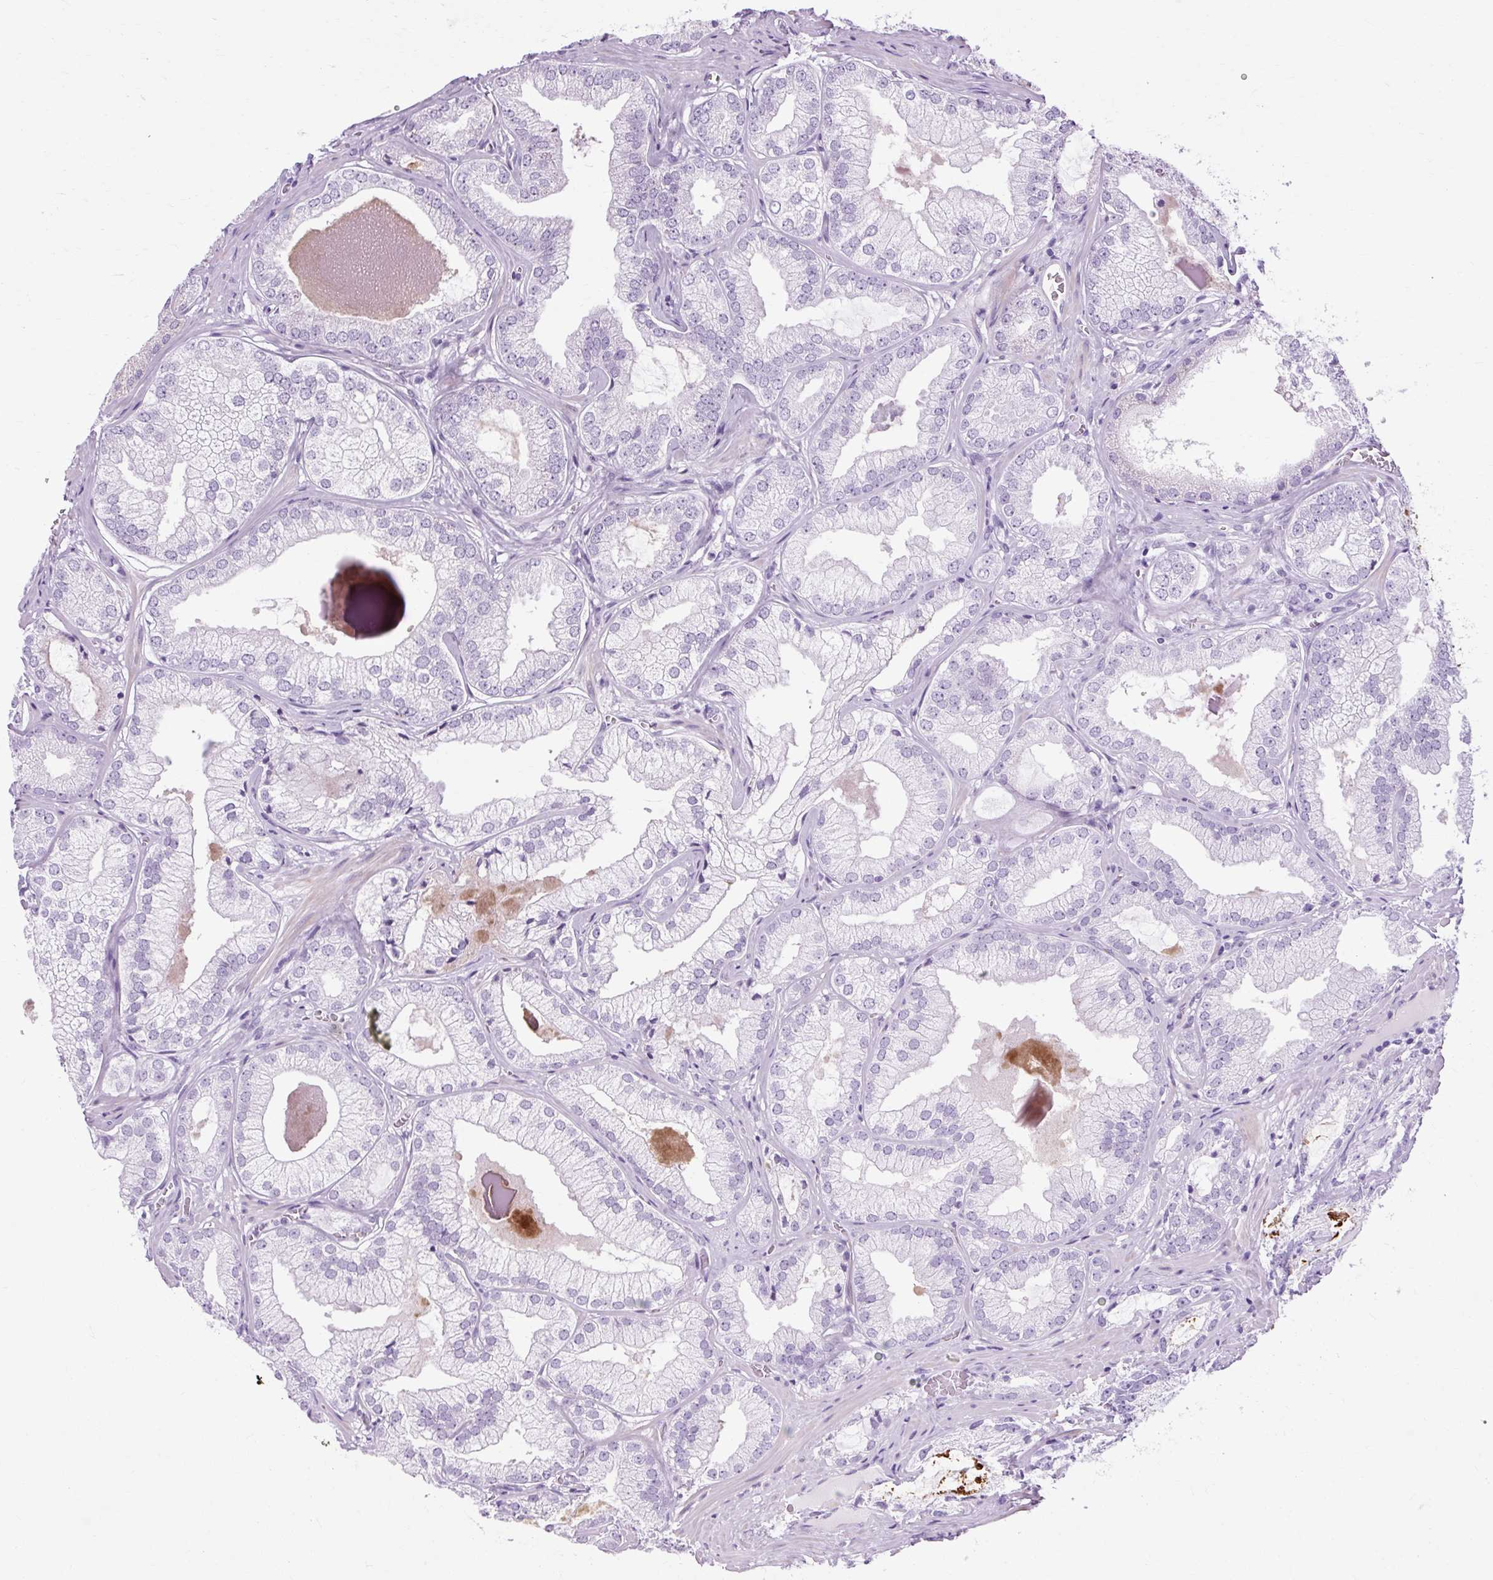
{"staining": {"intensity": "negative", "quantity": "none", "location": "none"}, "tissue": "prostate cancer", "cell_type": "Tumor cells", "image_type": "cancer", "snomed": [{"axis": "morphology", "description": "Adenocarcinoma, Medium grade"}, {"axis": "topography", "description": "Prostate"}], "caption": "Medium-grade adenocarcinoma (prostate) stained for a protein using immunohistochemistry shows no positivity tumor cells.", "gene": "OOEP", "patient": {"sex": "male", "age": 57}}